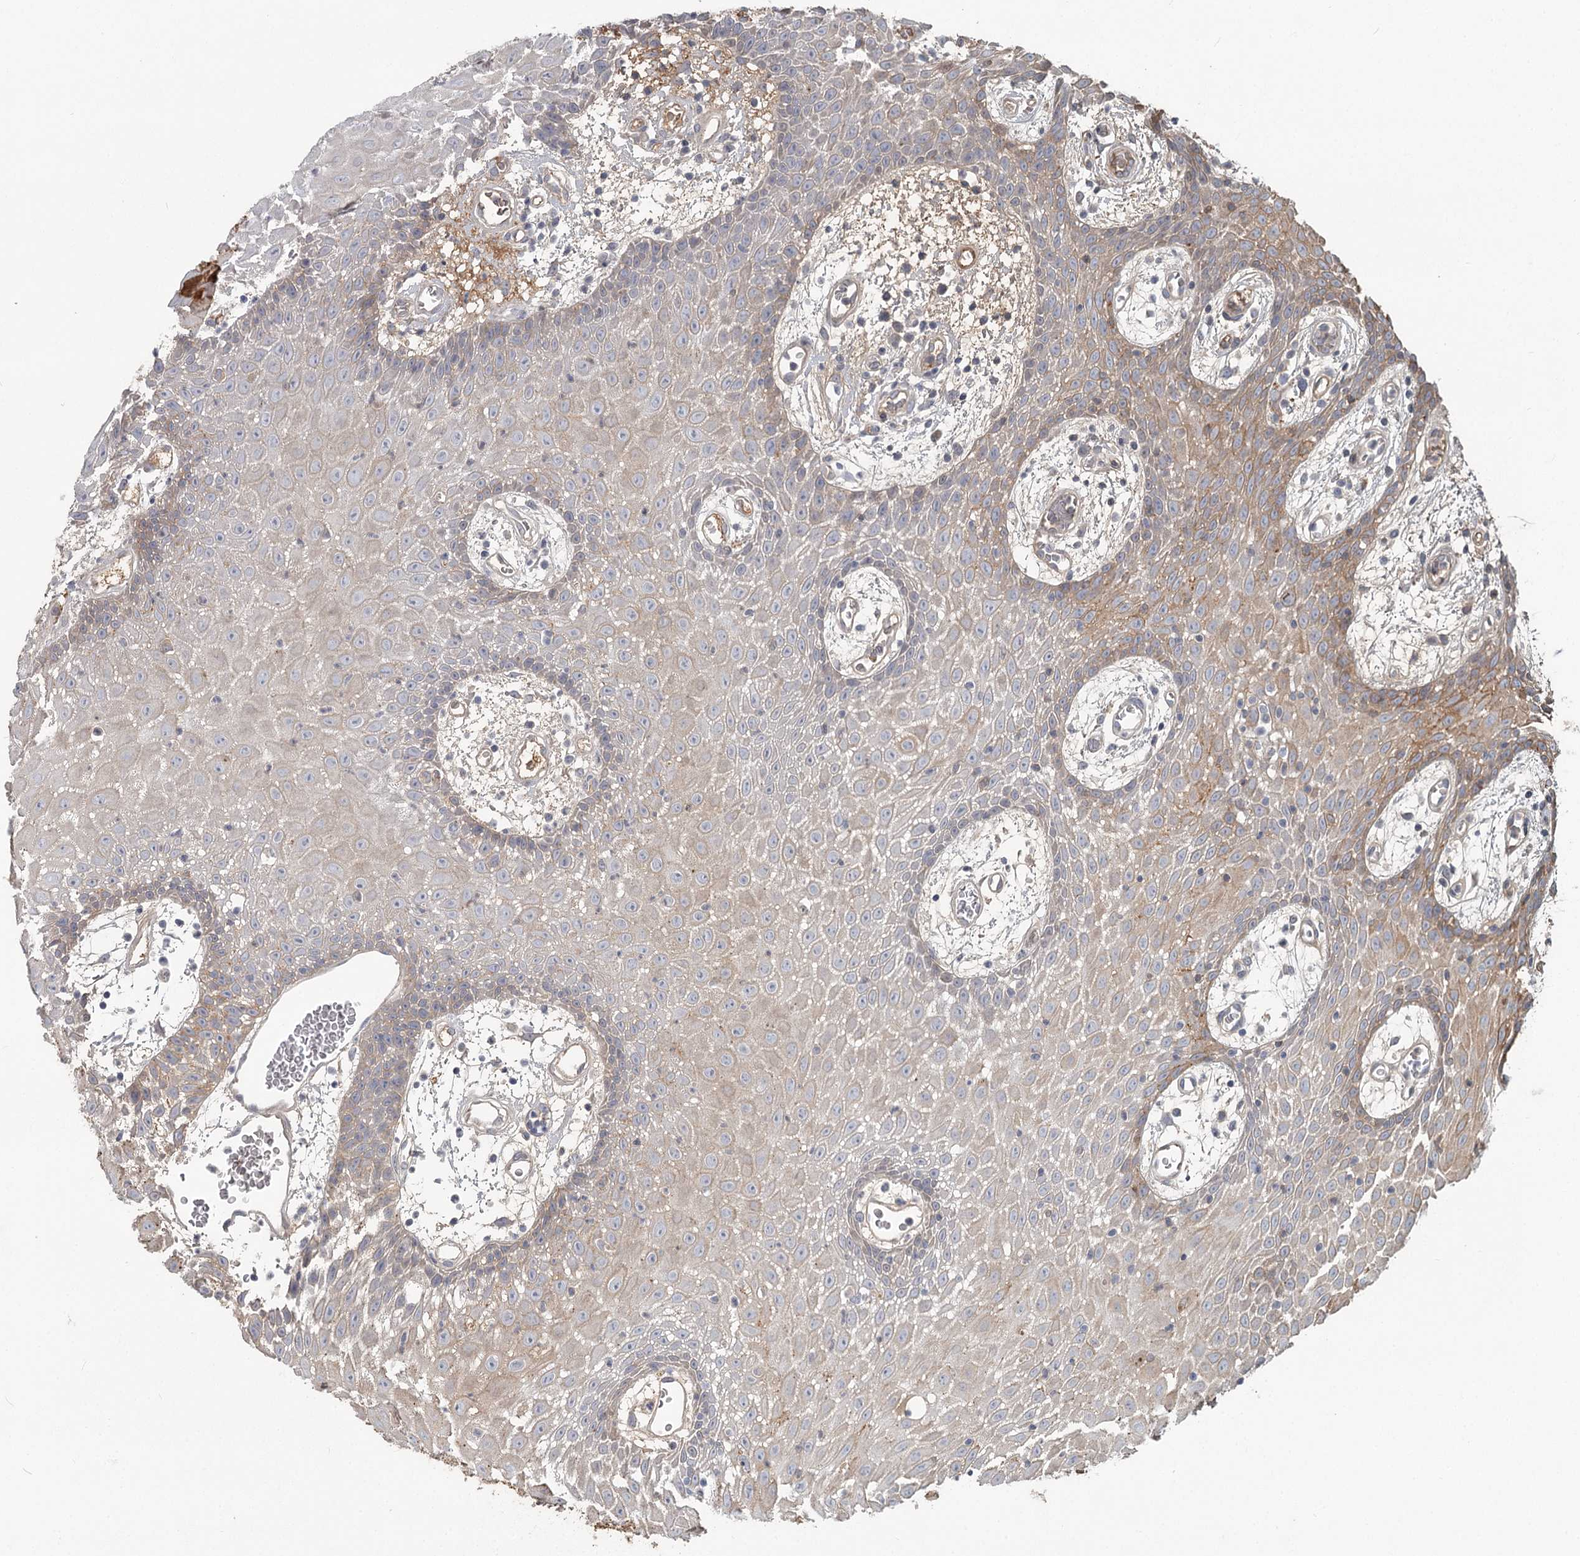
{"staining": {"intensity": "moderate", "quantity": "<25%", "location": "cytoplasmic/membranous"}, "tissue": "oral mucosa", "cell_type": "Squamous epithelial cells", "image_type": "normal", "snomed": [{"axis": "morphology", "description": "Normal tissue, NOS"}, {"axis": "topography", "description": "Skeletal muscle"}, {"axis": "topography", "description": "Oral tissue"}, {"axis": "topography", "description": "Salivary gland"}, {"axis": "topography", "description": "Peripheral nerve tissue"}], "caption": "DAB (3,3'-diaminobenzidine) immunohistochemical staining of normal human oral mucosa displays moderate cytoplasmic/membranous protein staining in approximately <25% of squamous epithelial cells. (DAB (3,3'-diaminobenzidine) IHC with brightfield microscopy, high magnification).", "gene": "DHRS9", "patient": {"sex": "male", "age": 54}}